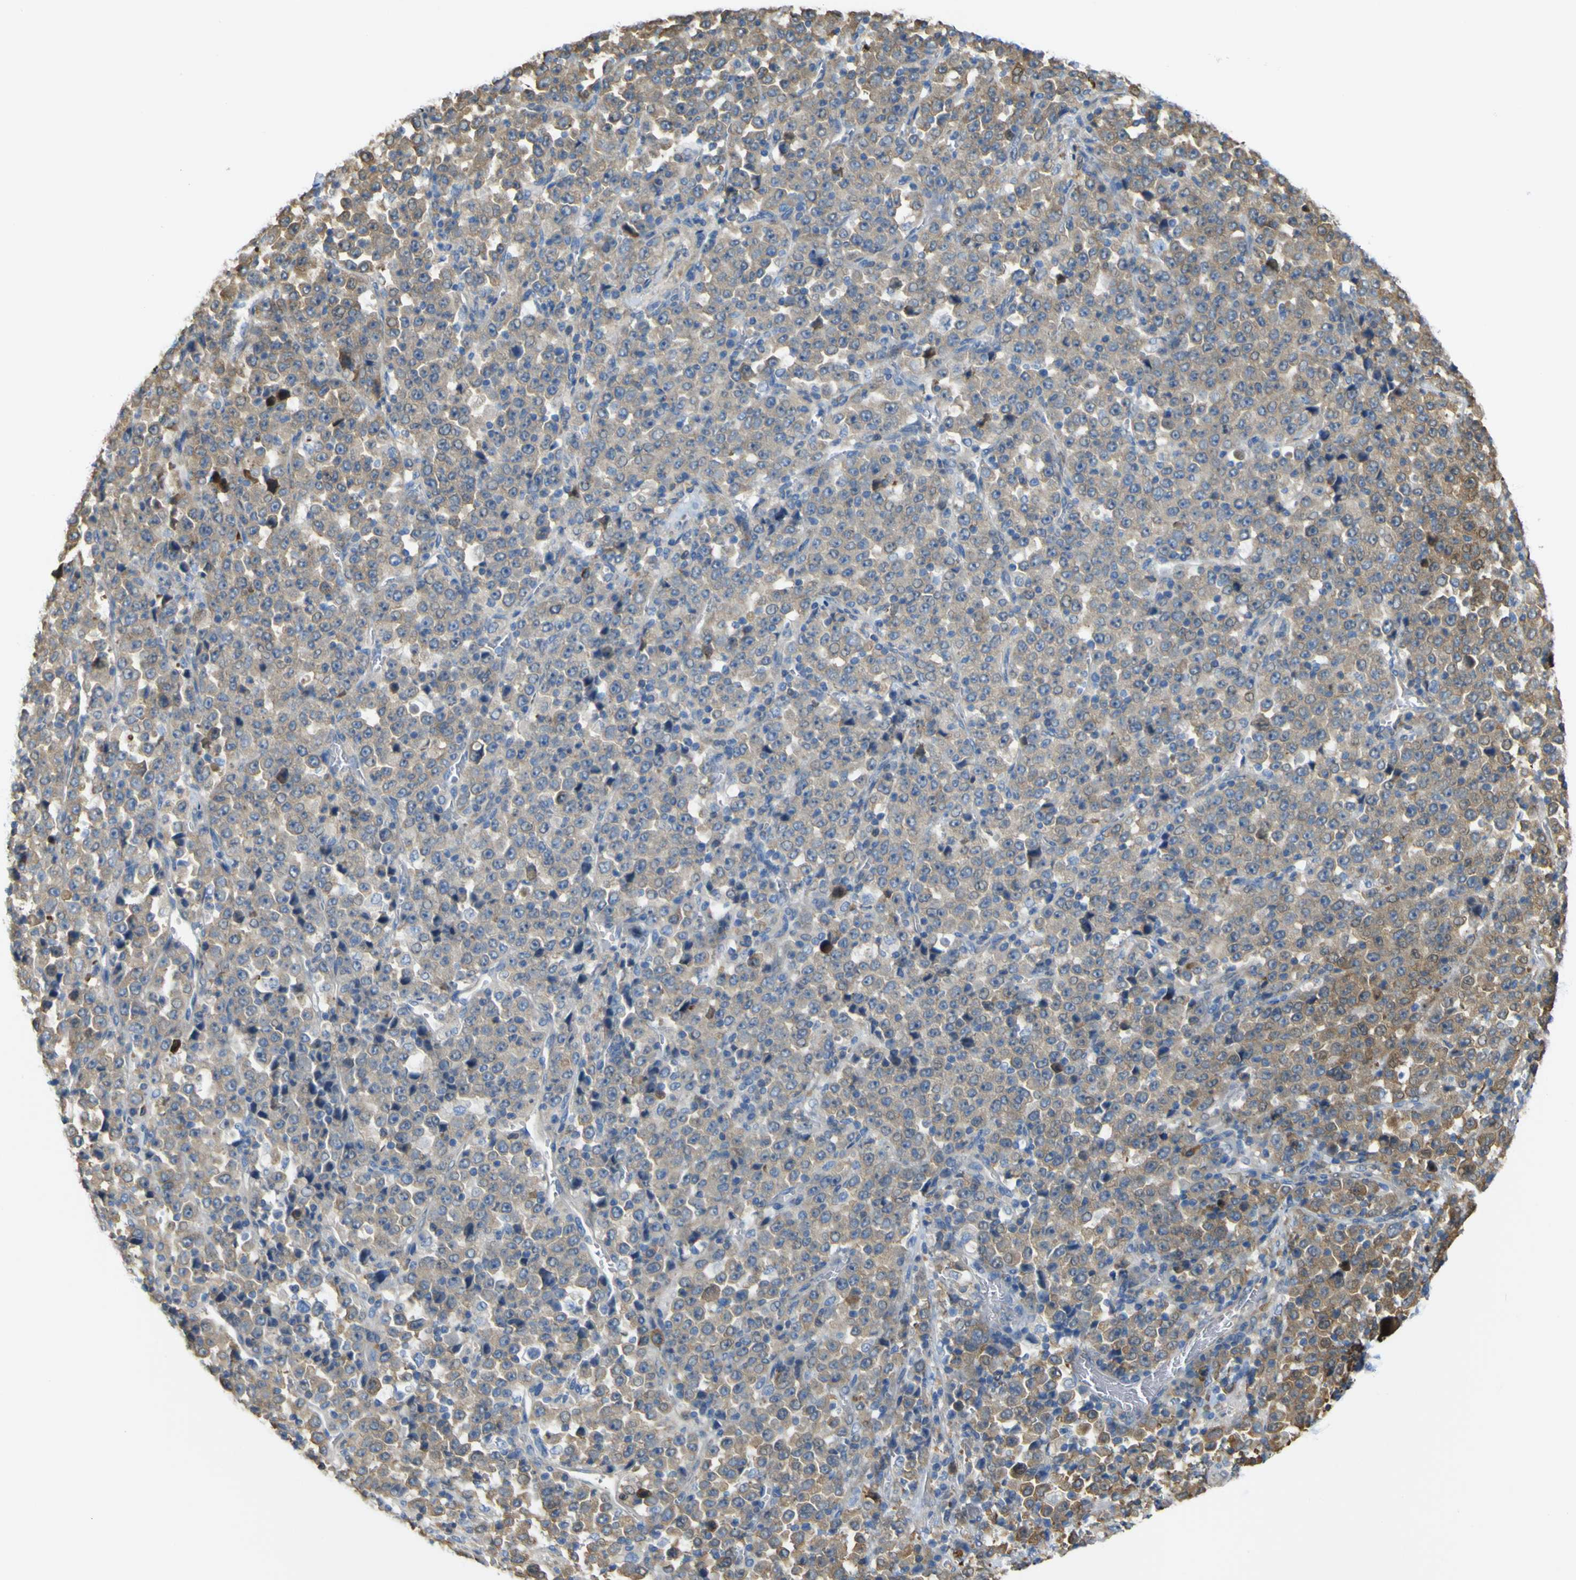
{"staining": {"intensity": "moderate", "quantity": ">75%", "location": "cytoplasmic/membranous"}, "tissue": "stomach cancer", "cell_type": "Tumor cells", "image_type": "cancer", "snomed": [{"axis": "morphology", "description": "Normal tissue, NOS"}, {"axis": "morphology", "description": "Adenocarcinoma, NOS"}, {"axis": "topography", "description": "Stomach, upper"}, {"axis": "topography", "description": "Stomach"}], "caption": "Stomach cancer (adenocarcinoma) tissue exhibits moderate cytoplasmic/membranous positivity in approximately >75% of tumor cells The protein of interest is stained brown, and the nuclei are stained in blue (DAB IHC with brightfield microscopy, high magnification).", "gene": "ABHD3", "patient": {"sex": "male", "age": 59}}